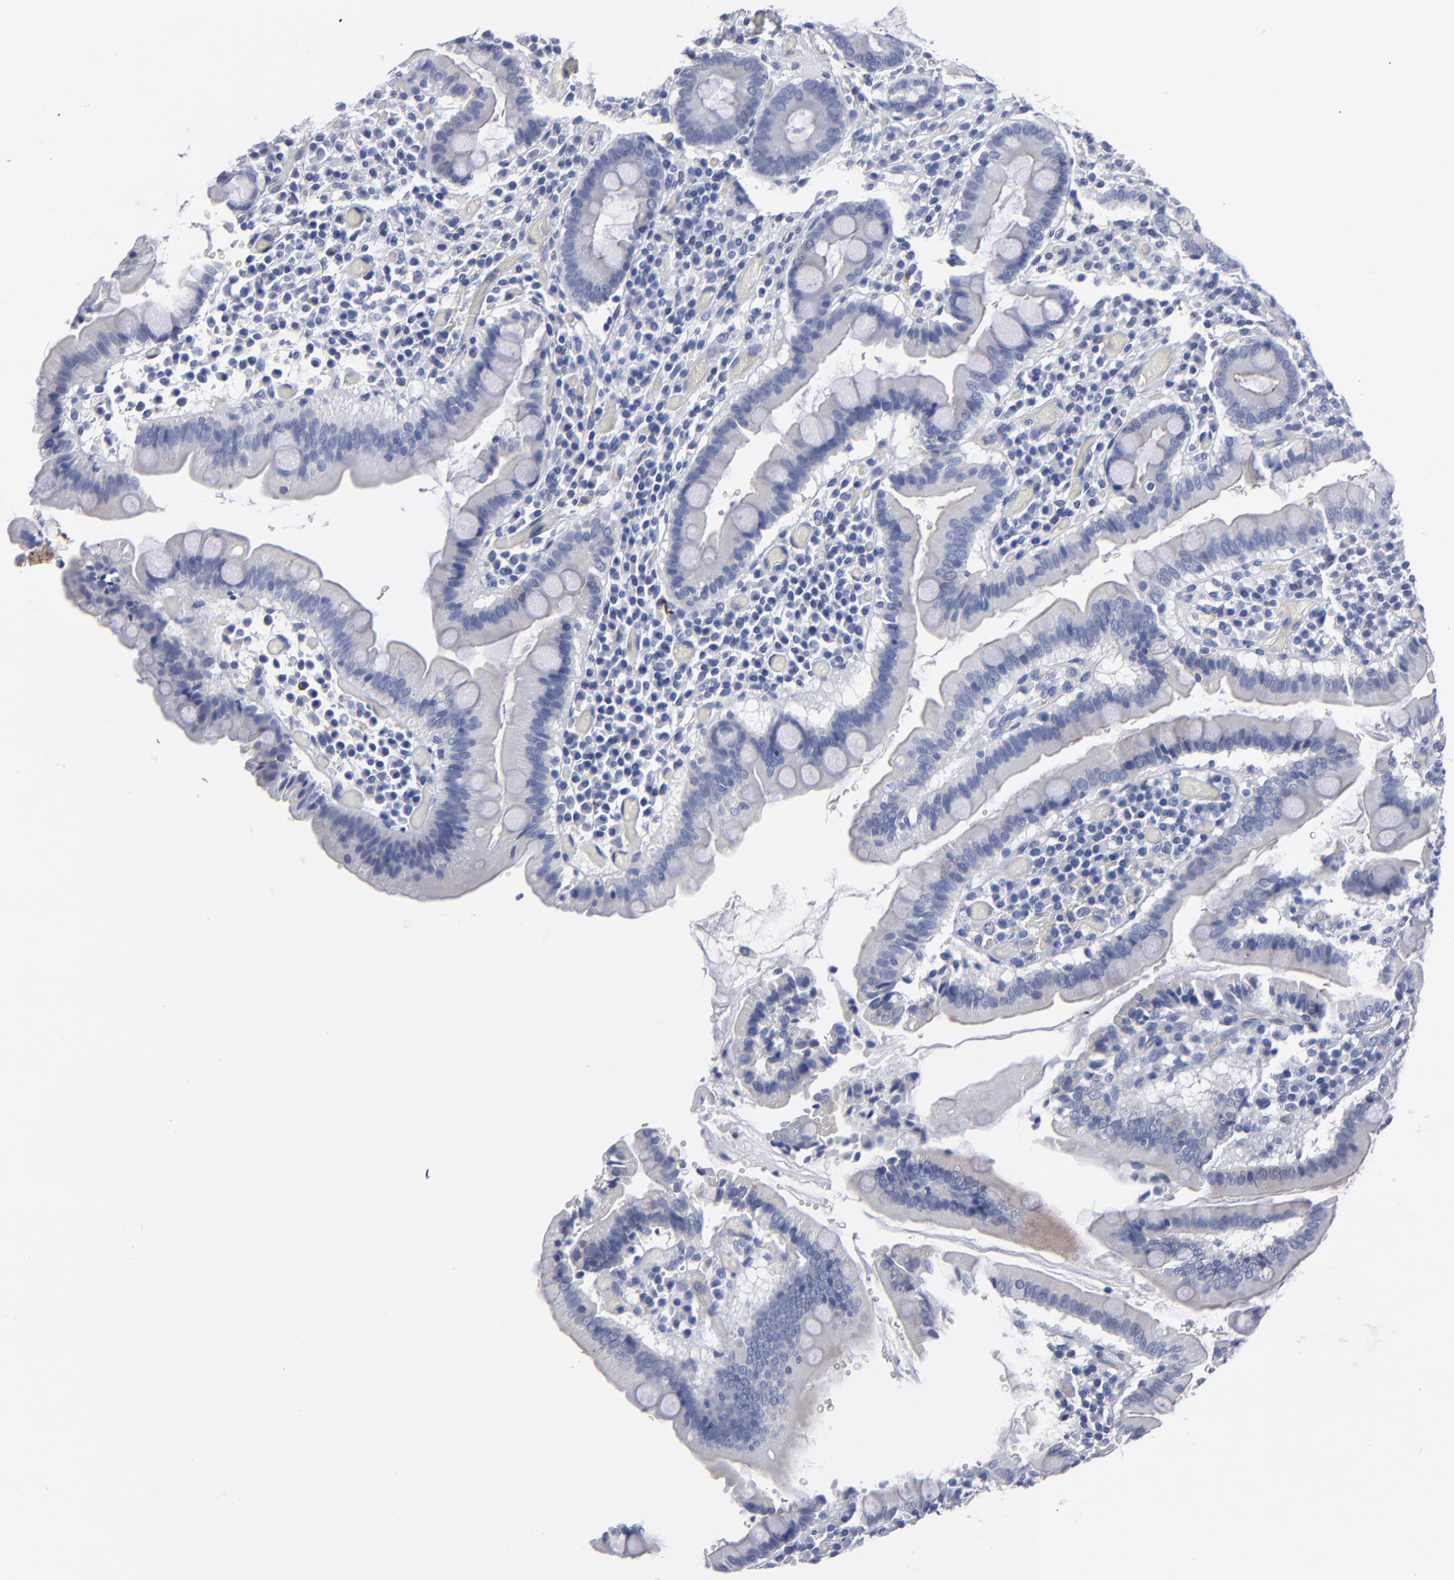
{"staining": {"intensity": "negative", "quantity": "none", "location": "none"}, "tissue": "duodenum", "cell_type": "Glandular cells", "image_type": "normal", "snomed": [{"axis": "morphology", "description": "Normal tissue, NOS"}, {"axis": "topography", "description": "Stomach, lower"}, {"axis": "topography", "description": "Duodenum"}], "caption": "Immunohistochemical staining of unremarkable human duodenum exhibits no significant positivity in glandular cells.", "gene": "TM4SF1", "patient": {"sex": "male", "age": 84}}